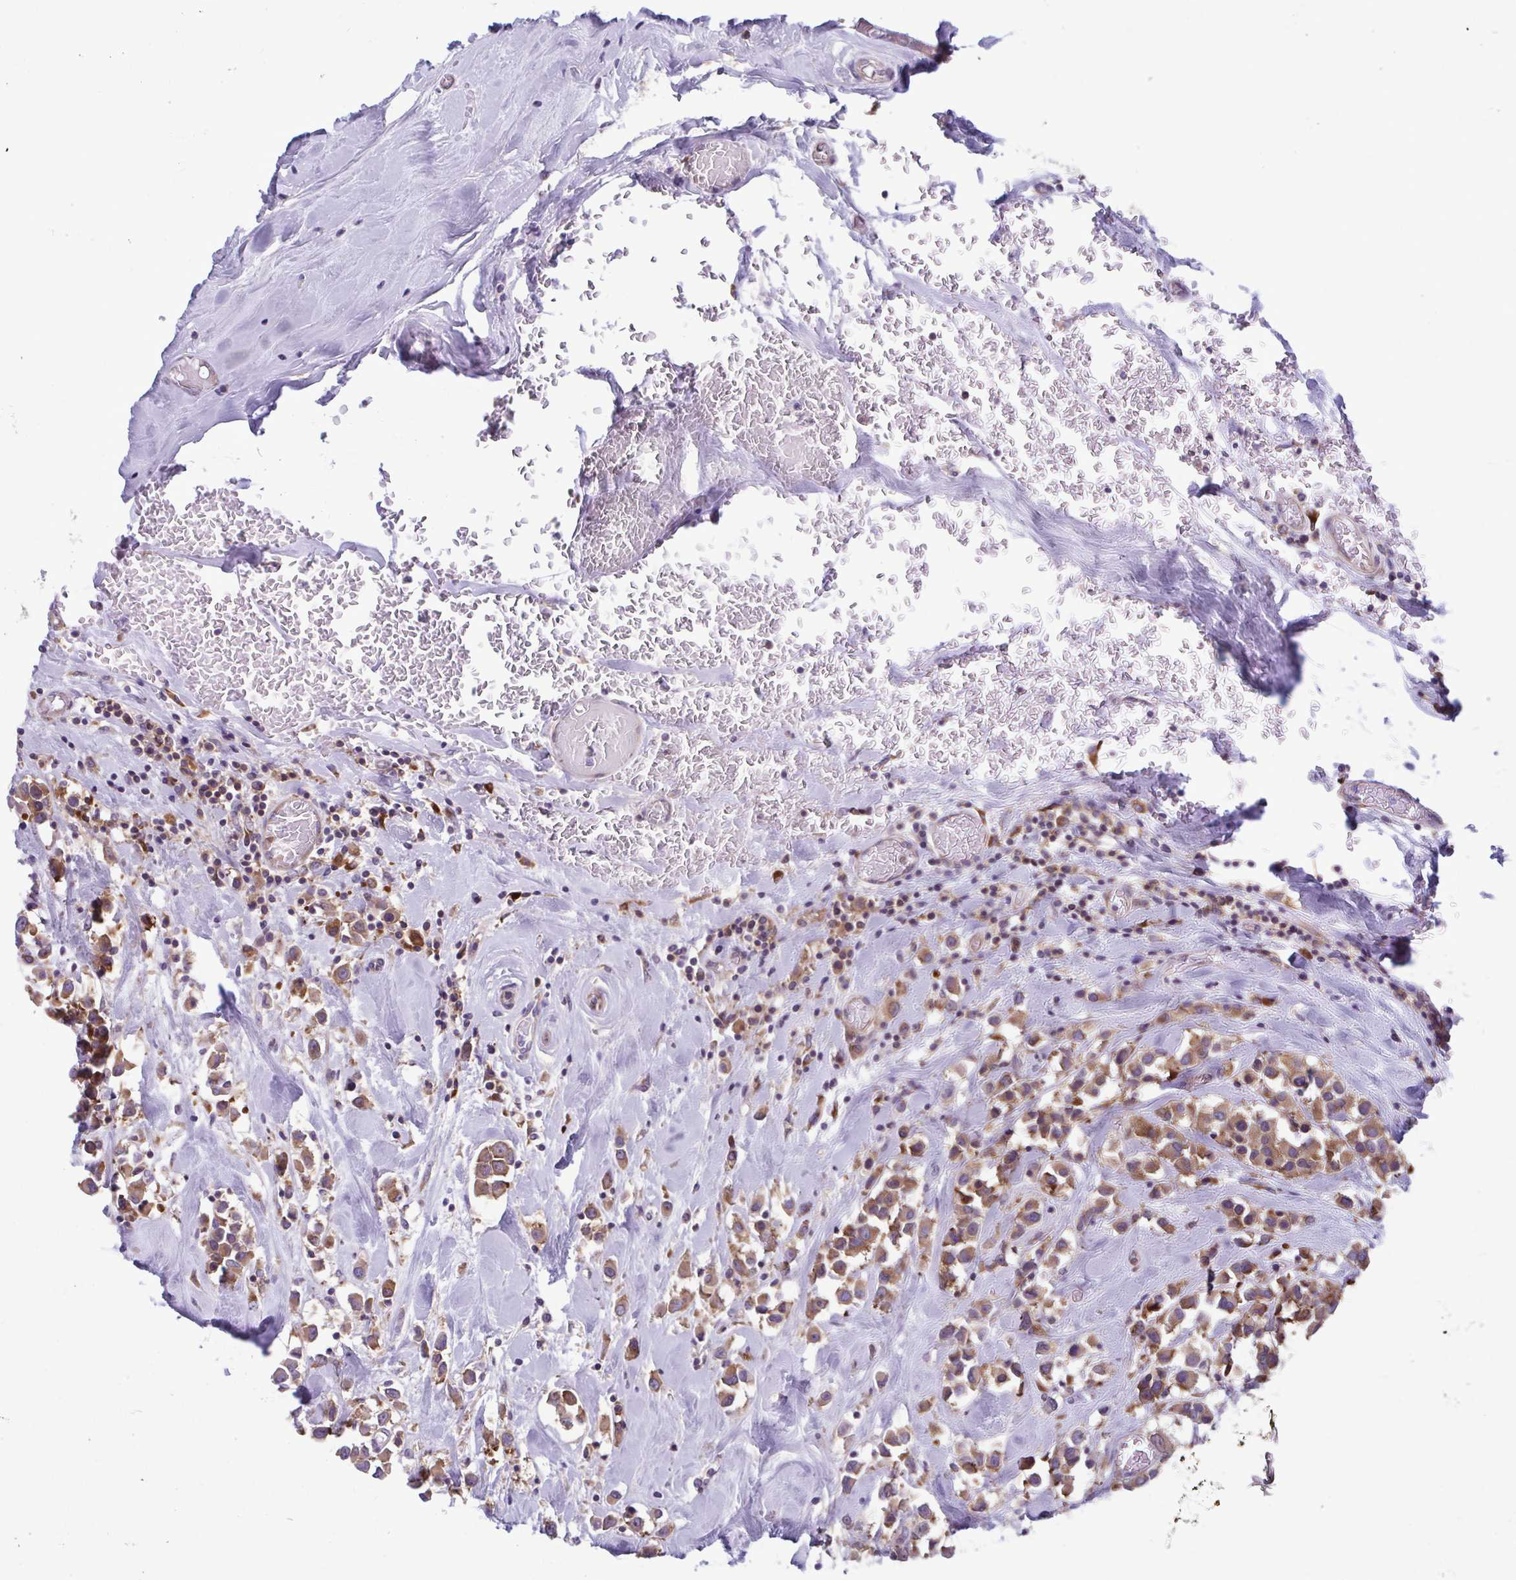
{"staining": {"intensity": "moderate", "quantity": ">75%", "location": "cytoplasmic/membranous"}, "tissue": "breast cancer", "cell_type": "Tumor cells", "image_type": "cancer", "snomed": [{"axis": "morphology", "description": "Duct carcinoma"}, {"axis": "topography", "description": "Breast"}], "caption": "About >75% of tumor cells in breast cancer reveal moderate cytoplasmic/membranous protein staining as visualized by brown immunohistochemical staining.", "gene": "RPS16", "patient": {"sex": "female", "age": 61}}